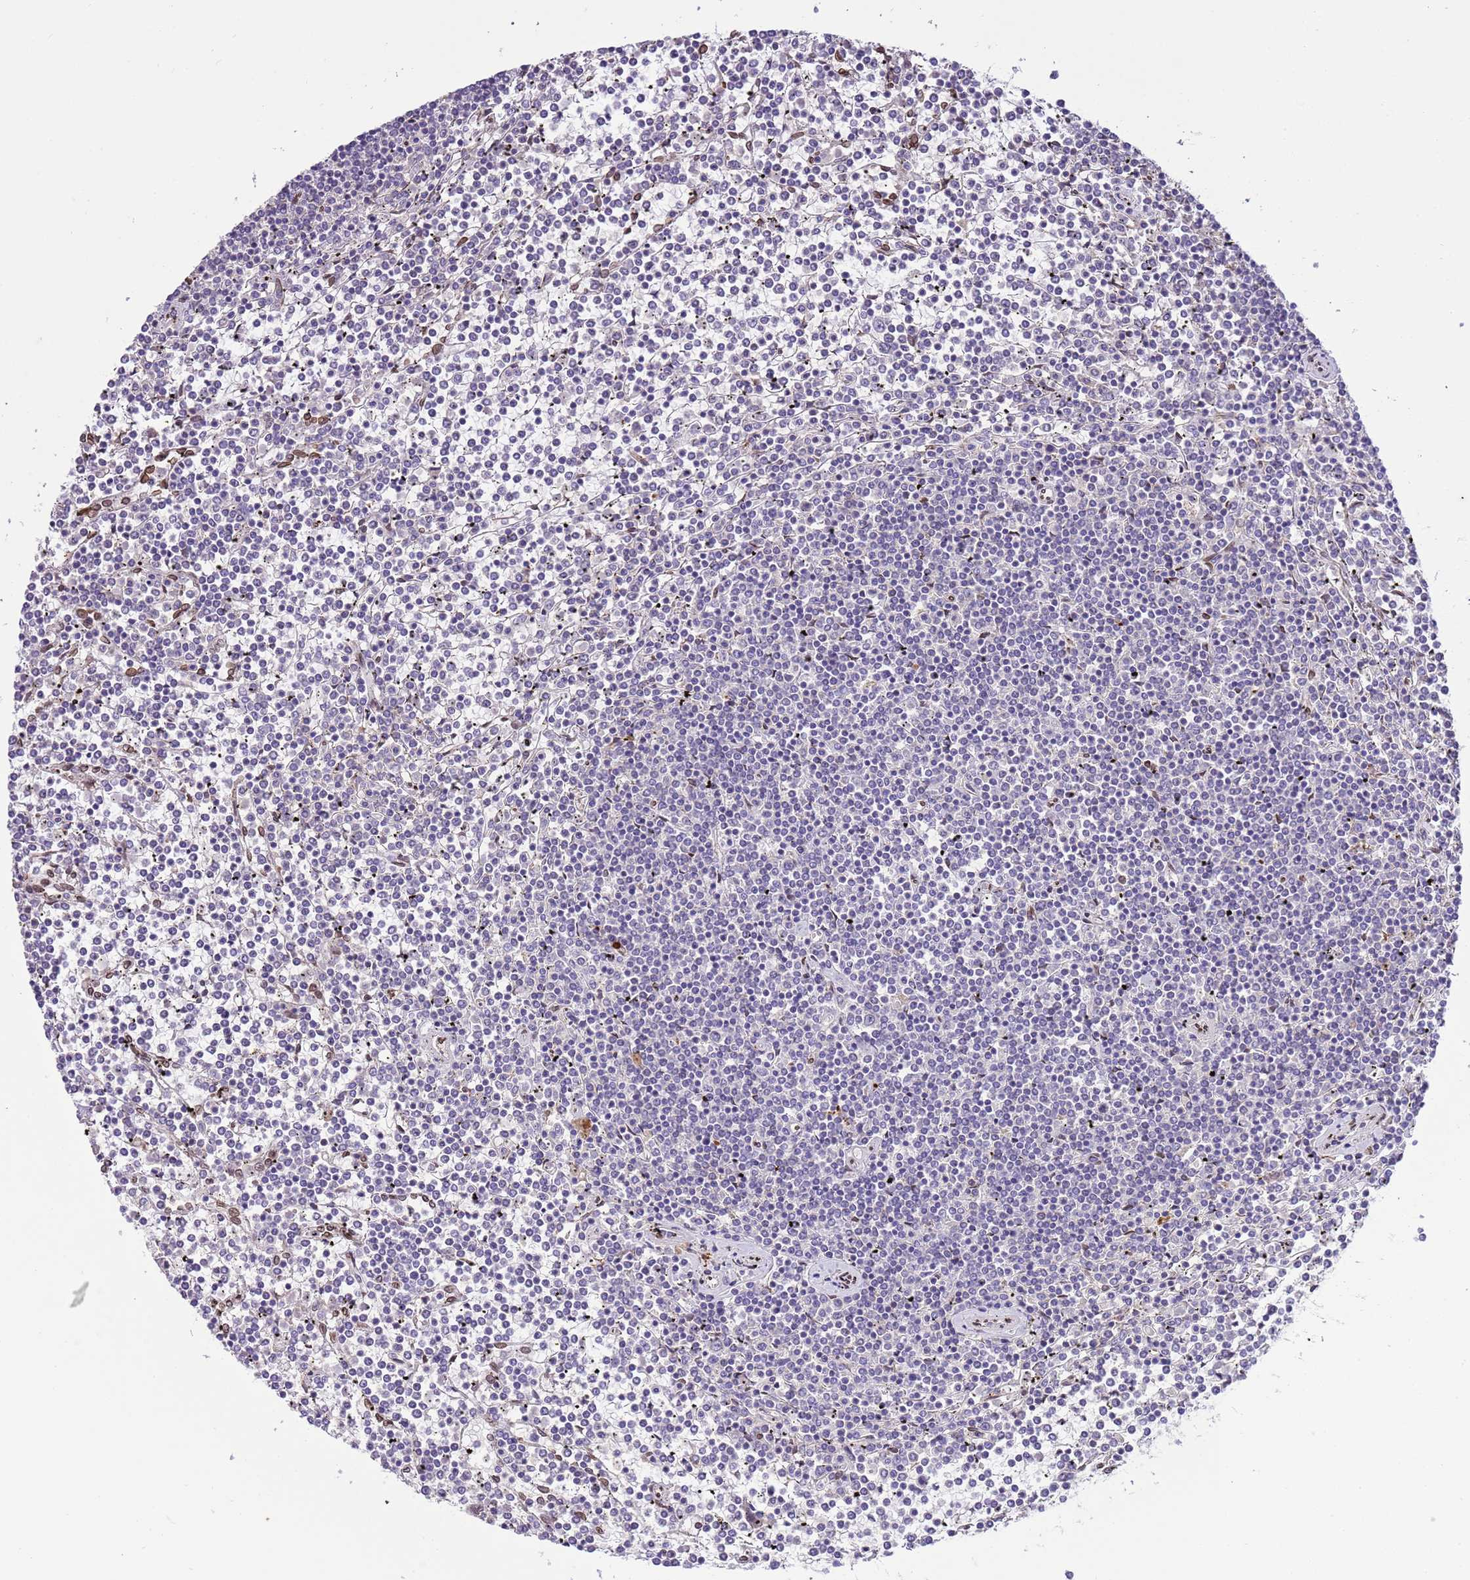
{"staining": {"intensity": "negative", "quantity": "none", "location": "none"}, "tissue": "lymphoma", "cell_type": "Tumor cells", "image_type": "cancer", "snomed": [{"axis": "morphology", "description": "Malignant lymphoma, non-Hodgkin's type, Low grade"}, {"axis": "topography", "description": "Spleen"}], "caption": "This is an immunohistochemistry micrograph of human low-grade malignant lymphoma, non-Hodgkin's type. There is no positivity in tumor cells.", "gene": "TMEM47", "patient": {"sex": "female", "age": 19}}